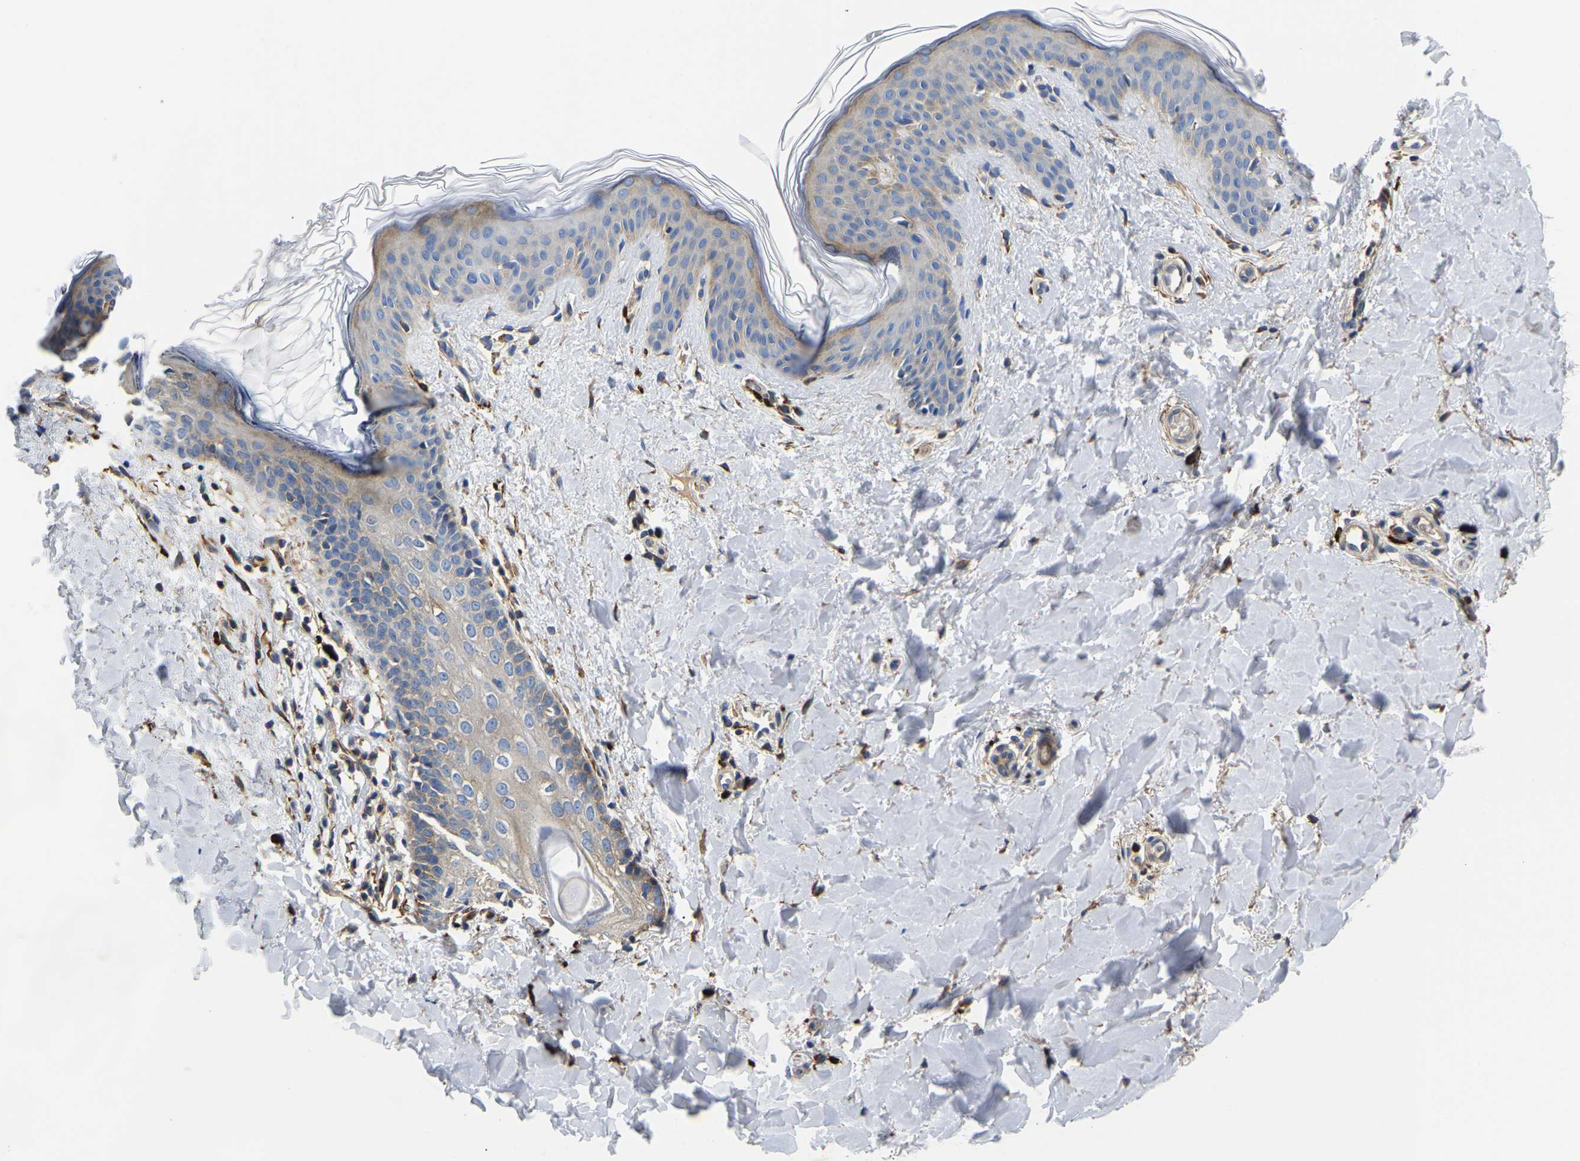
{"staining": {"intensity": "moderate", "quantity": ">75%", "location": "cytoplasmic/membranous"}, "tissue": "skin", "cell_type": "Fibroblasts", "image_type": "normal", "snomed": [{"axis": "morphology", "description": "Normal tissue, NOS"}, {"axis": "topography", "description": "Skin"}], "caption": "Human skin stained with a brown dye reveals moderate cytoplasmic/membranous positive positivity in about >75% of fibroblasts.", "gene": "DUSP8", "patient": {"sex": "female", "age": 17}}